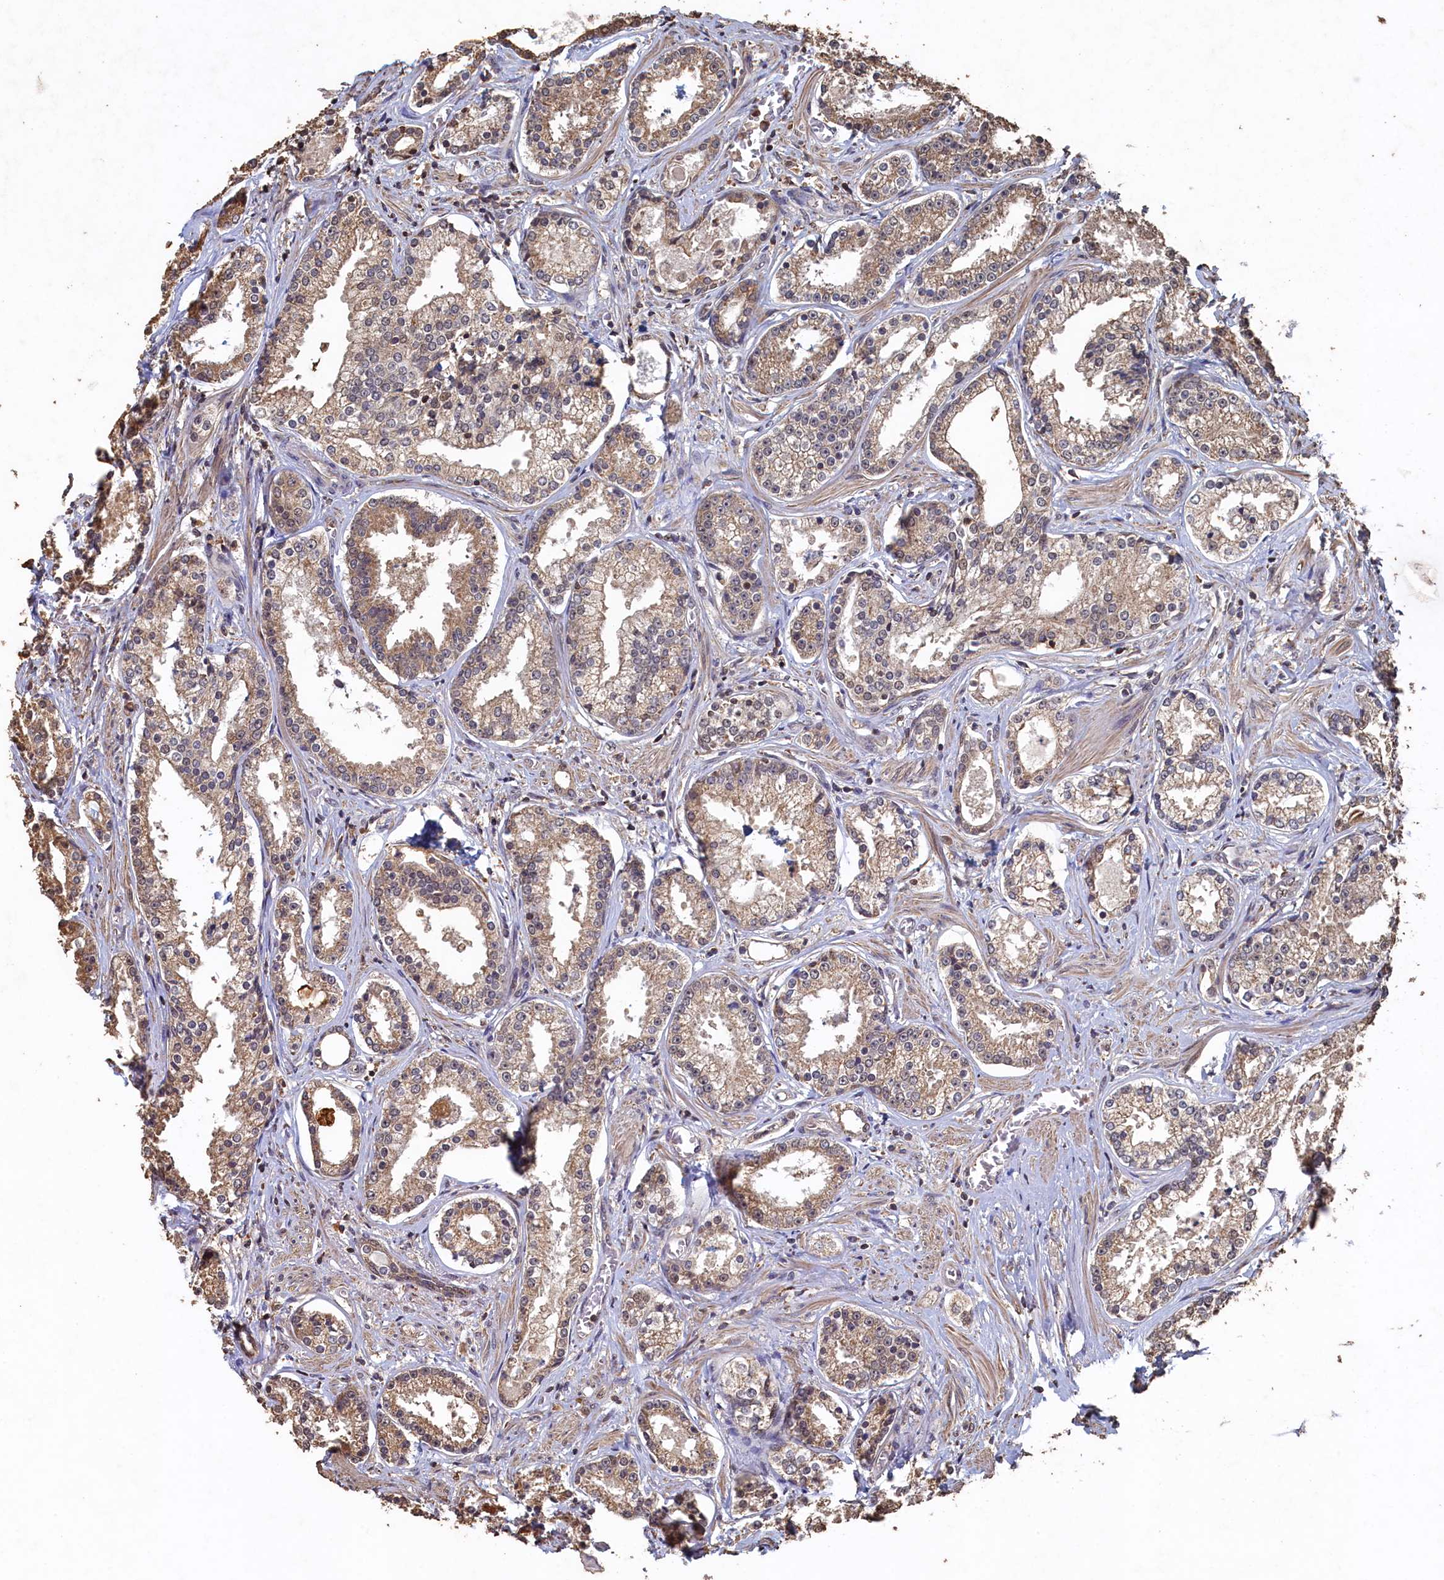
{"staining": {"intensity": "weak", "quantity": ">75%", "location": "cytoplasmic/membranous"}, "tissue": "prostate cancer", "cell_type": "Tumor cells", "image_type": "cancer", "snomed": [{"axis": "morphology", "description": "Adenocarcinoma, High grade"}, {"axis": "topography", "description": "Prostate"}], "caption": "Protein analysis of high-grade adenocarcinoma (prostate) tissue reveals weak cytoplasmic/membranous staining in about >75% of tumor cells.", "gene": "PIGN", "patient": {"sex": "male", "age": 58}}